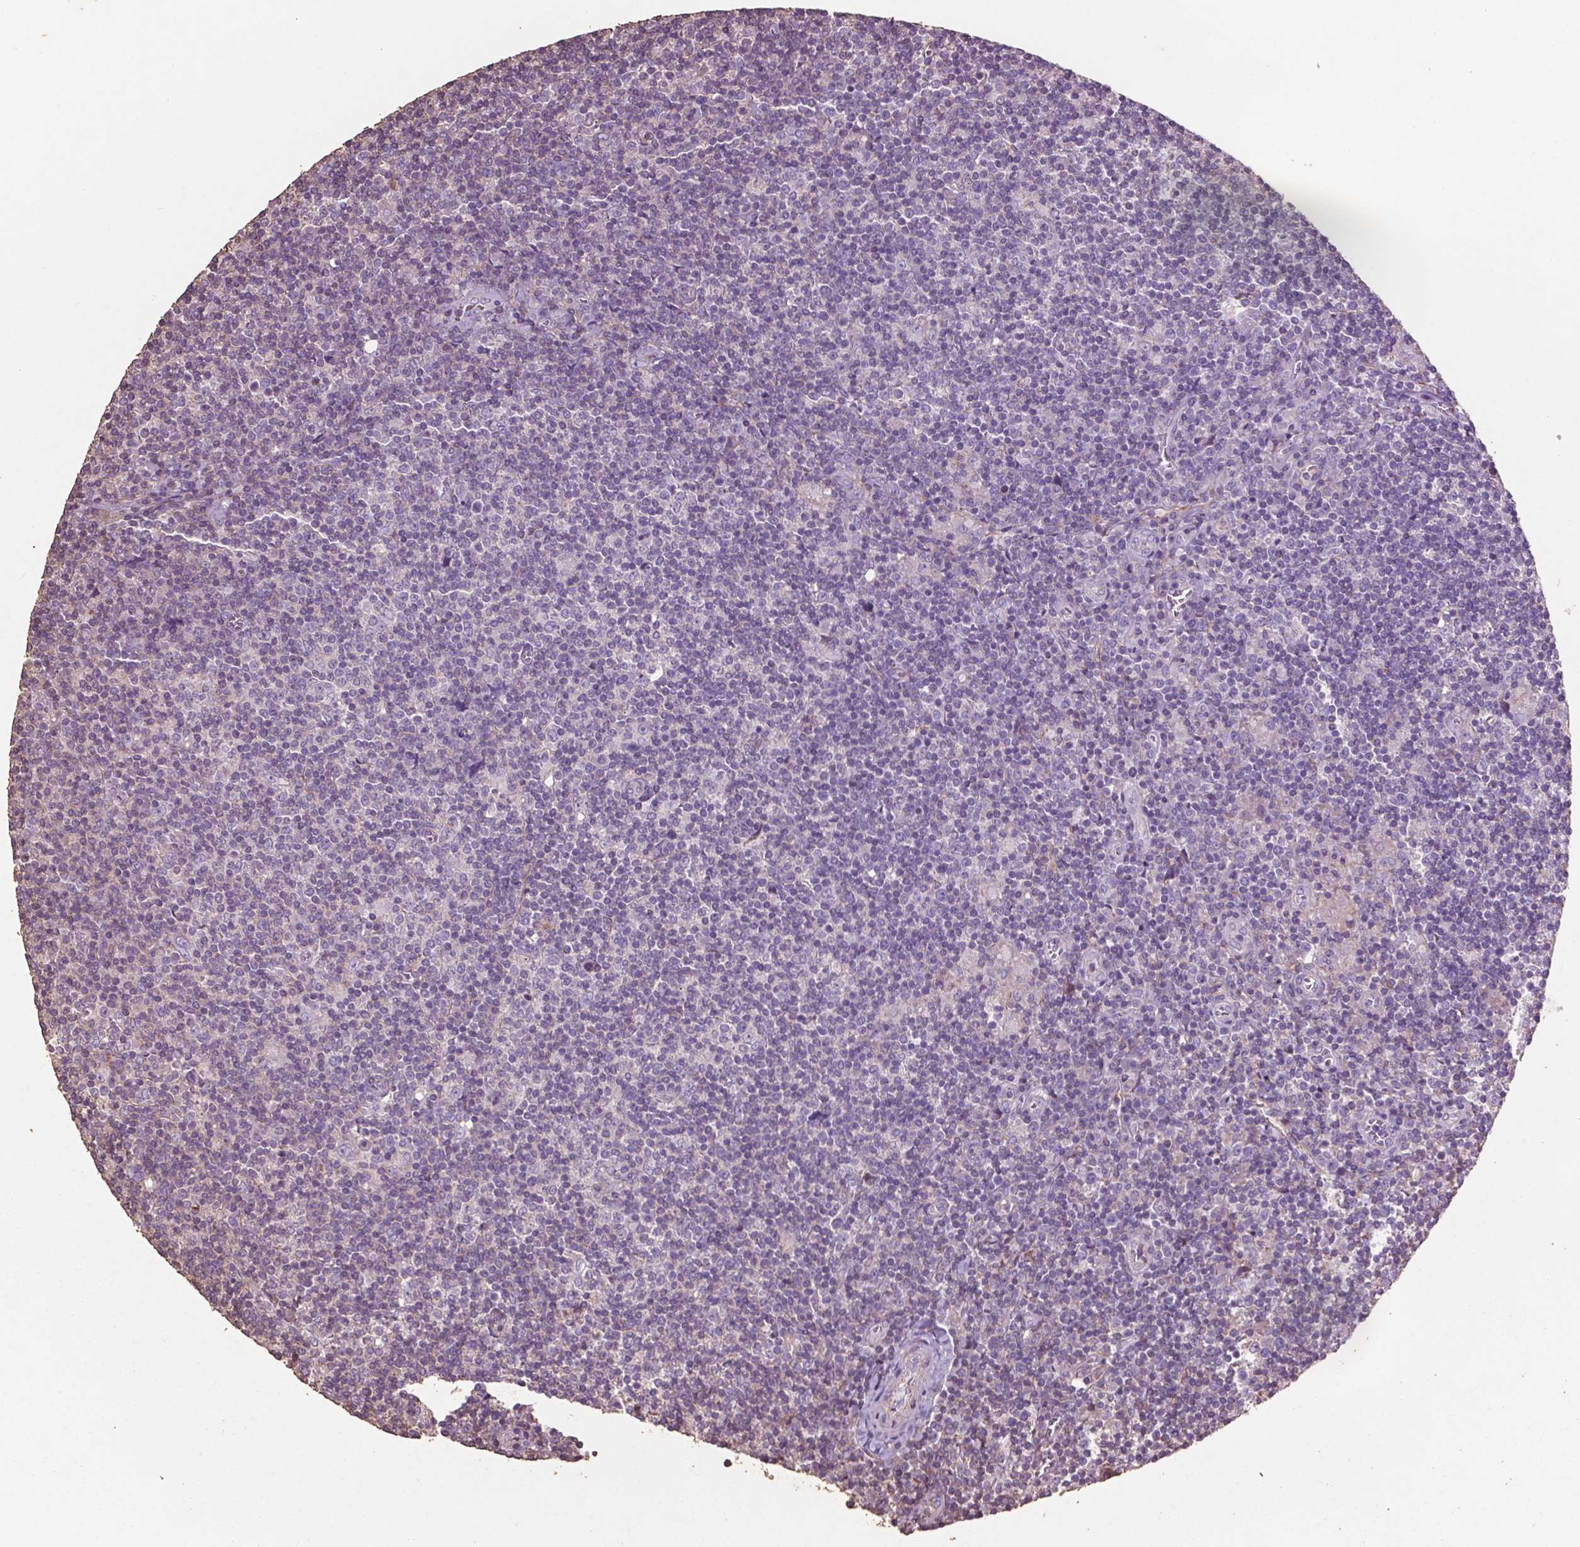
{"staining": {"intensity": "negative", "quantity": "none", "location": "none"}, "tissue": "lymphoma", "cell_type": "Tumor cells", "image_type": "cancer", "snomed": [{"axis": "morphology", "description": "Hodgkin's disease, NOS"}, {"axis": "topography", "description": "Lymph node"}], "caption": "High magnification brightfield microscopy of lymphoma stained with DAB (brown) and counterstained with hematoxylin (blue): tumor cells show no significant positivity. Brightfield microscopy of immunohistochemistry stained with DAB (brown) and hematoxylin (blue), captured at high magnification.", "gene": "COMMD4", "patient": {"sex": "male", "age": 40}}